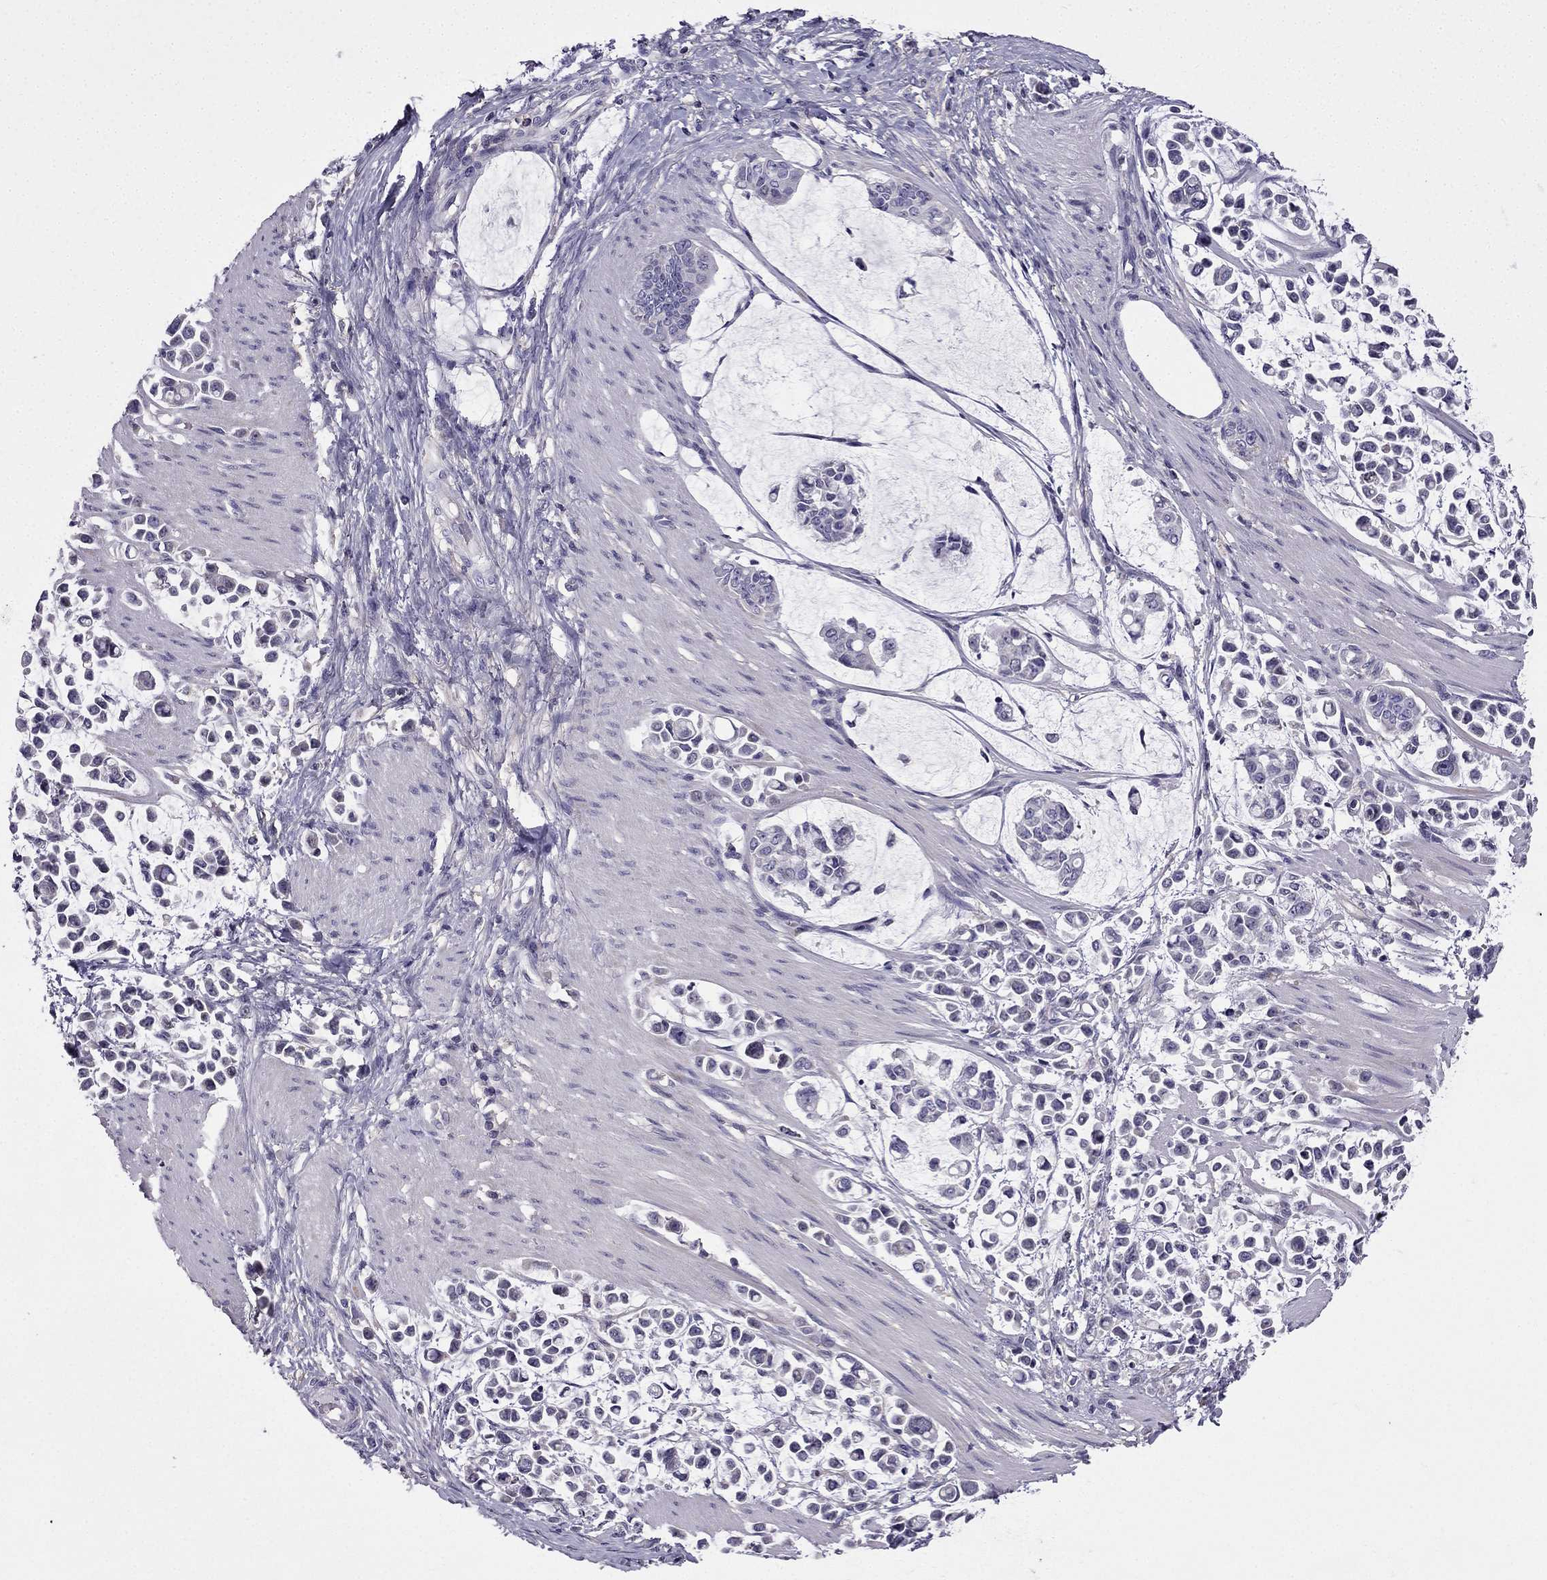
{"staining": {"intensity": "negative", "quantity": "none", "location": "none"}, "tissue": "stomach cancer", "cell_type": "Tumor cells", "image_type": "cancer", "snomed": [{"axis": "morphology", "description": "Adenocarcinoma, NOS"}, {"axis": "topography", "description": "Stomach"}], "caption": "IHC of human stomach cancer (adenocarcinoma) exhibits no expression in tumor cells. (Stains: DAB (3,3'-diaminobenzidine) immunohistochemistry (IHC) with hematoxylin counter stain, Microscopy: brightfield microscopy at high magnification).", "gene": "SLC6A2", "patient": {"sex": "male", "age": 82}}